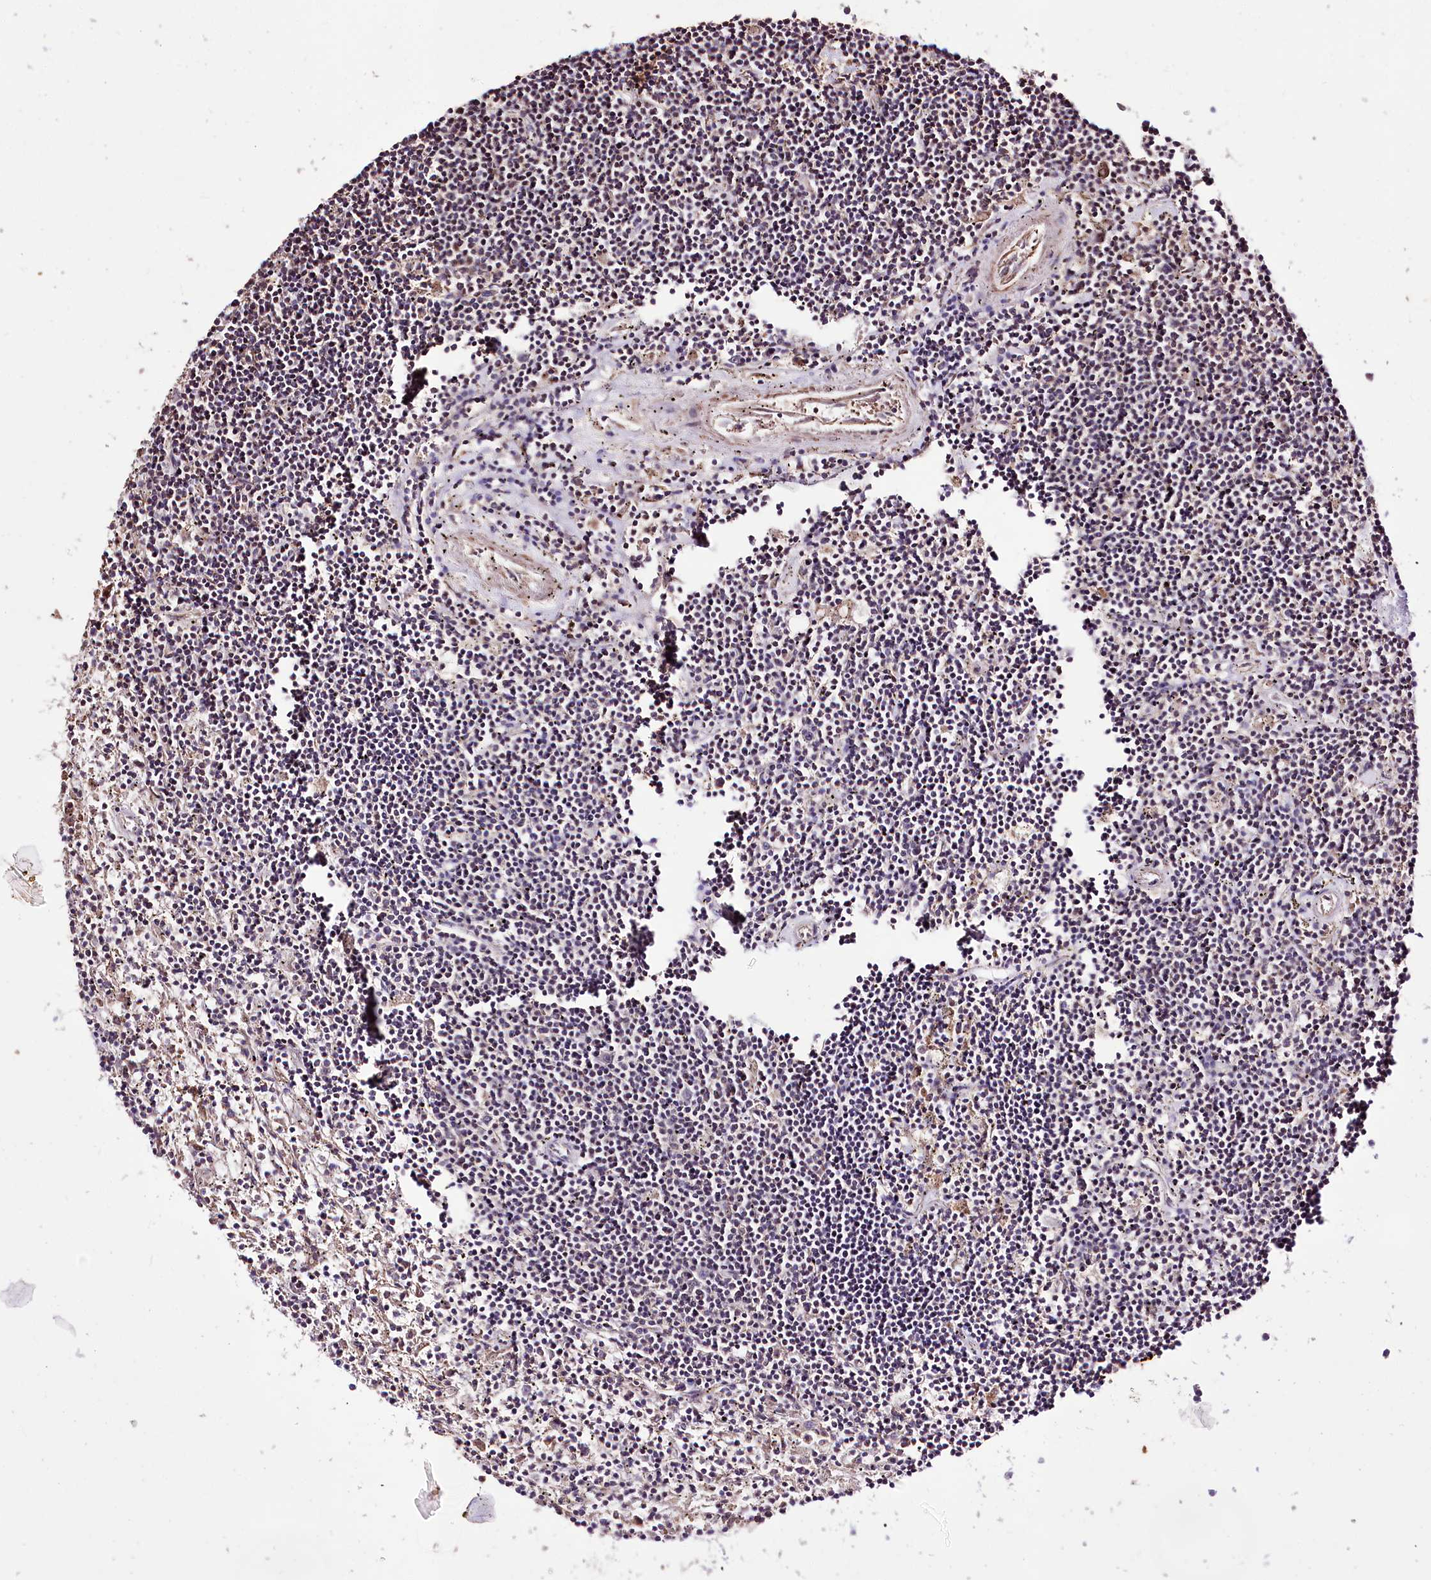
{"staining": {"intensity": "negative", "quantity": "none", "location": "none"}, "tissue": "lymphoma", "cell_type": "Tumor cells", "image_type": "cancer", "snomed": [{"axis": "morphology", "description": "Malignant lymphoma, non-Hodgkin's type, Low grade"}, {"axis": "topography", "description": "Spleen"}], "caption": "A histopathology image of human lymphoma is negative for staining in tumor cells.", "gene": "WWC1", "patient": {"sex": "male", "age": 76}}